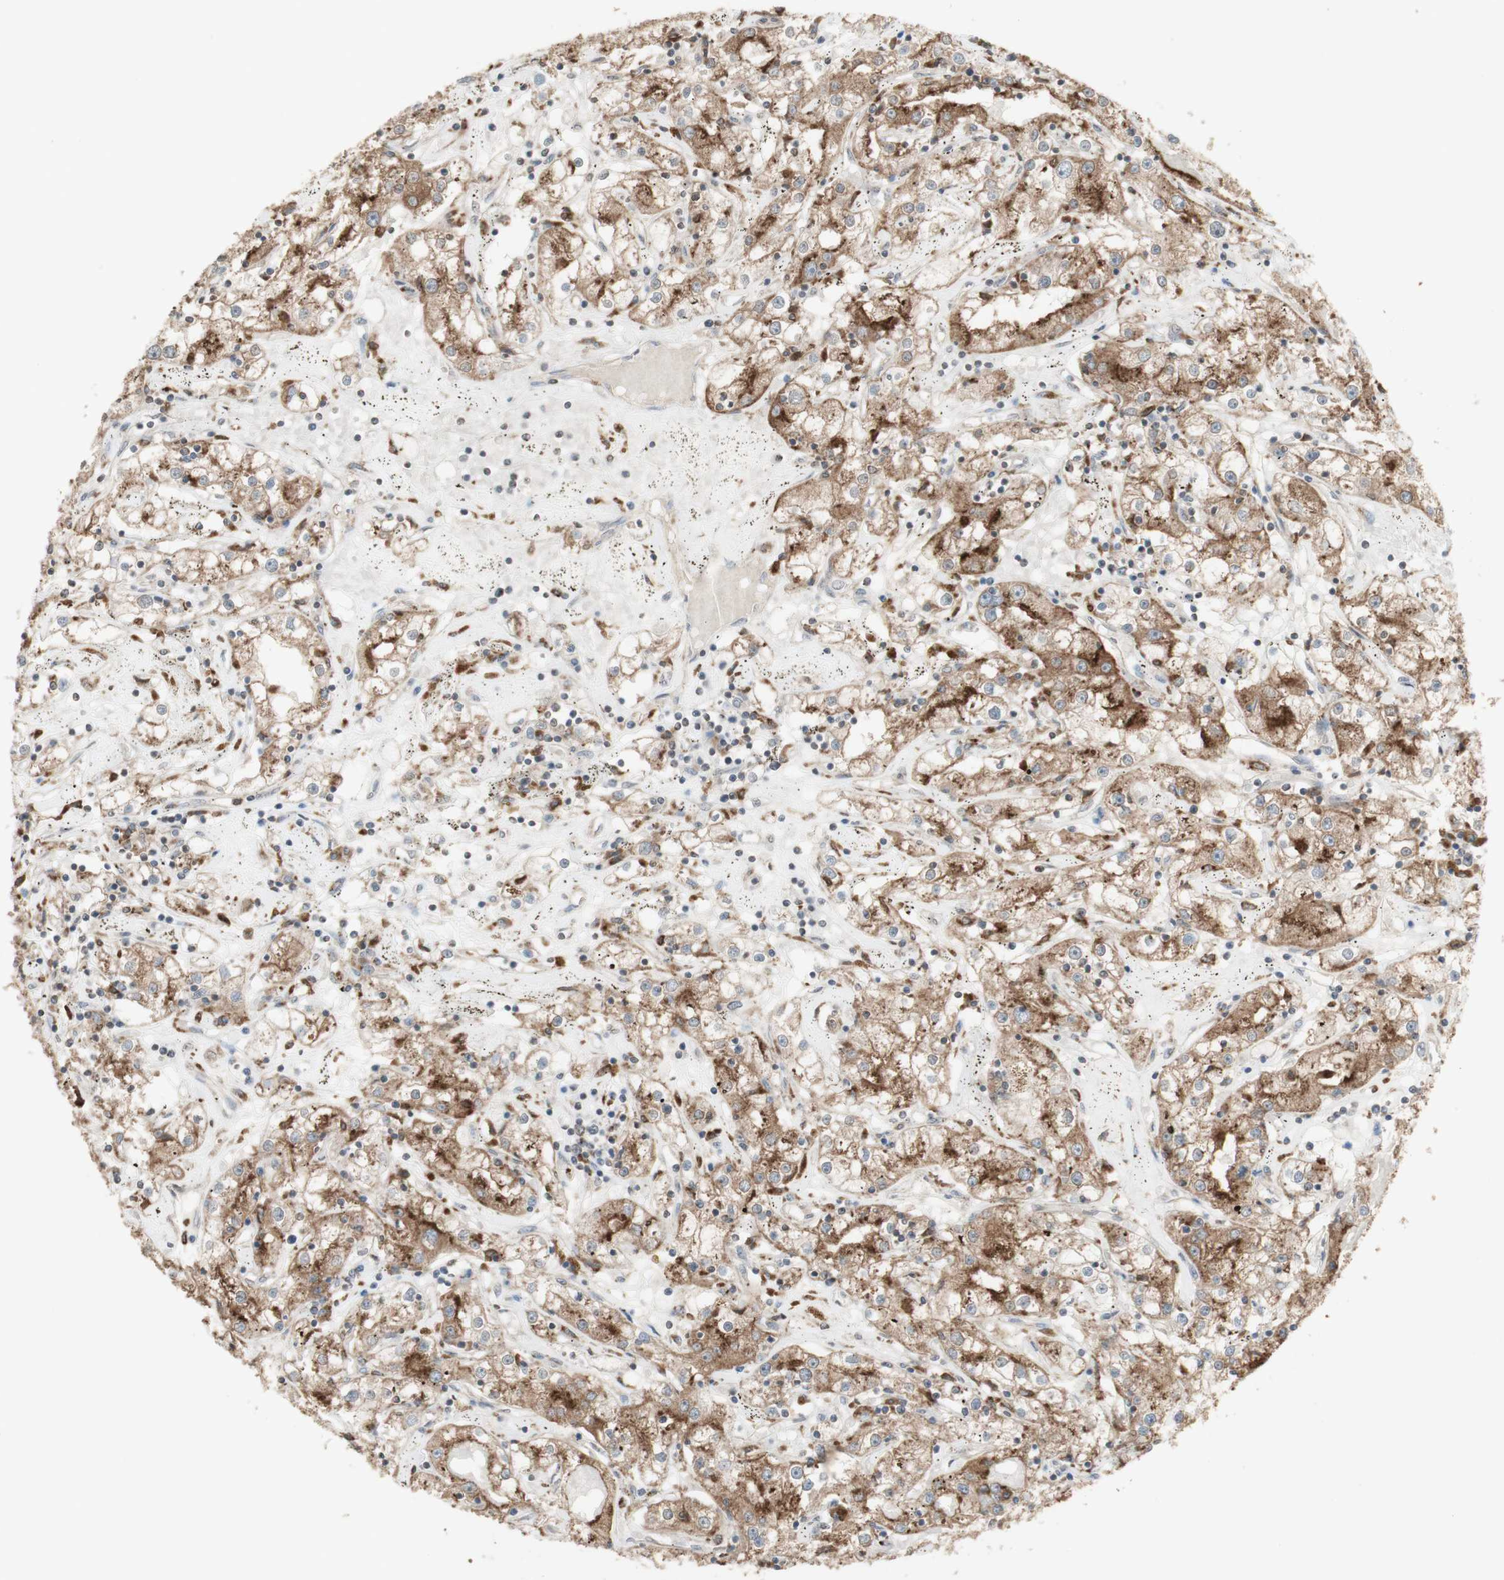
{"staining": {"intensity": "moderate", "quantity": ">75%", "location": "cytoplasmic/membranous"}, "tissue": "renal cancer", "cell_type": "Tumor cells", "image_type": "cancer", "snomed": [{"axis": "morphology", "description": "Adenocarcinoma, NOS"}, {"axis": "topography", "description": "Kidney"}], "caption": "Immunohistochemical staining of renal adenocarcinoma demonstrates moderate cytoplasmic/membranous protein staining in about >75% of tumor cells.", "gene": "ATP6V1E1", "patient": {"sex": "male", "age": 56}}